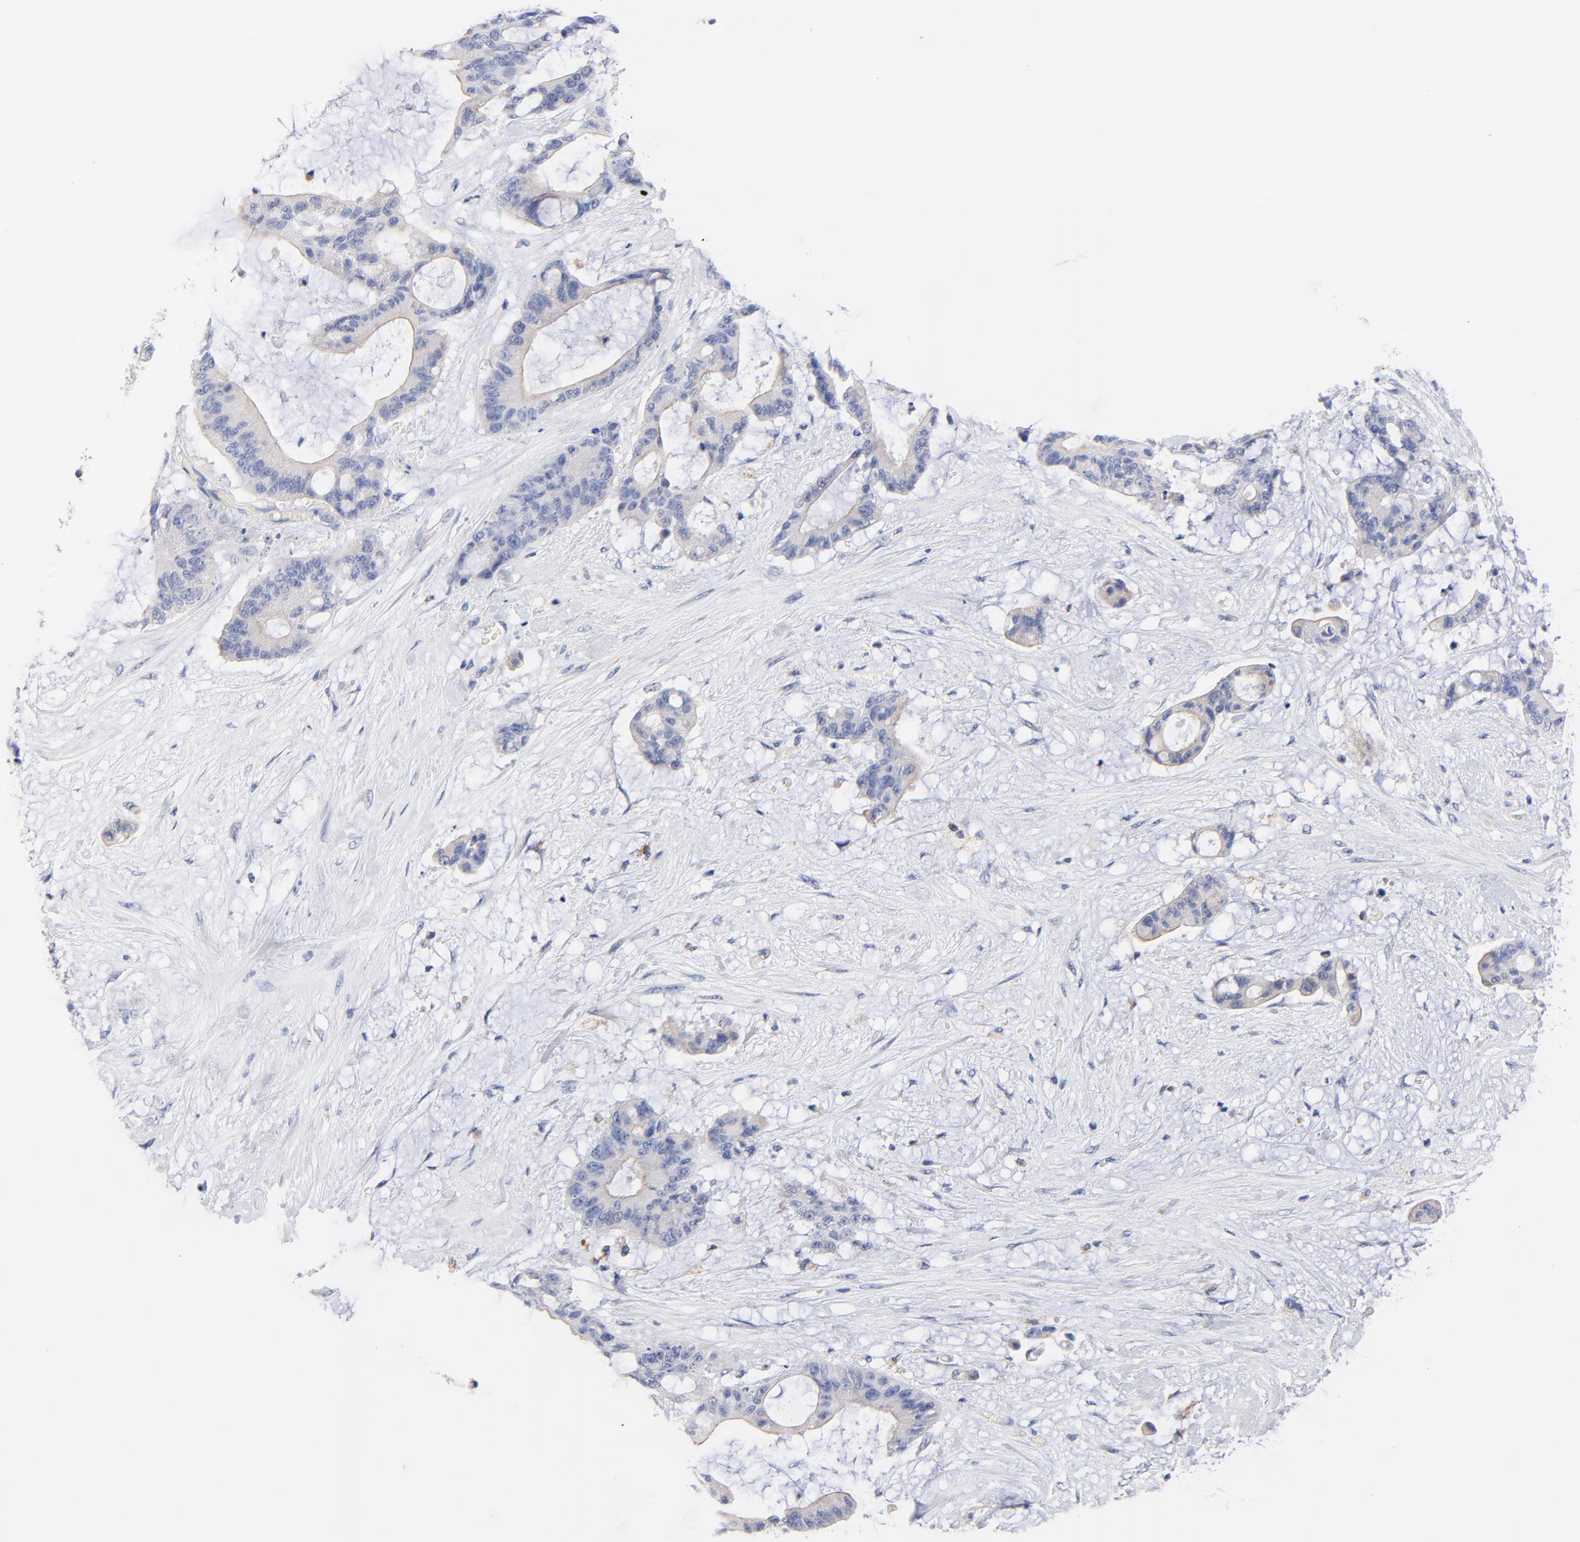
{"staining": {"intensity": "weak", "quantity": "25%-75%", "location": "cytoplasmic/membranous"}, "tissue": "liver cancer", "cell_type": "Tumor cells", "image_type": "cancer", "snomed": [{"axis": "morphology", "description": "Cholangiocarcinoma"}, {"axis": "topography", "description": "Liver"}], "caption": "About 25%-75% of tumor cells in human cholangiocarcinoma (liver) exhibit weak cytoplasmic/membranous protein staining as visualized by brown immunohistochemical staining.", "gene": "FBXO10", "patient": {"sex": "female", "age": 73}}